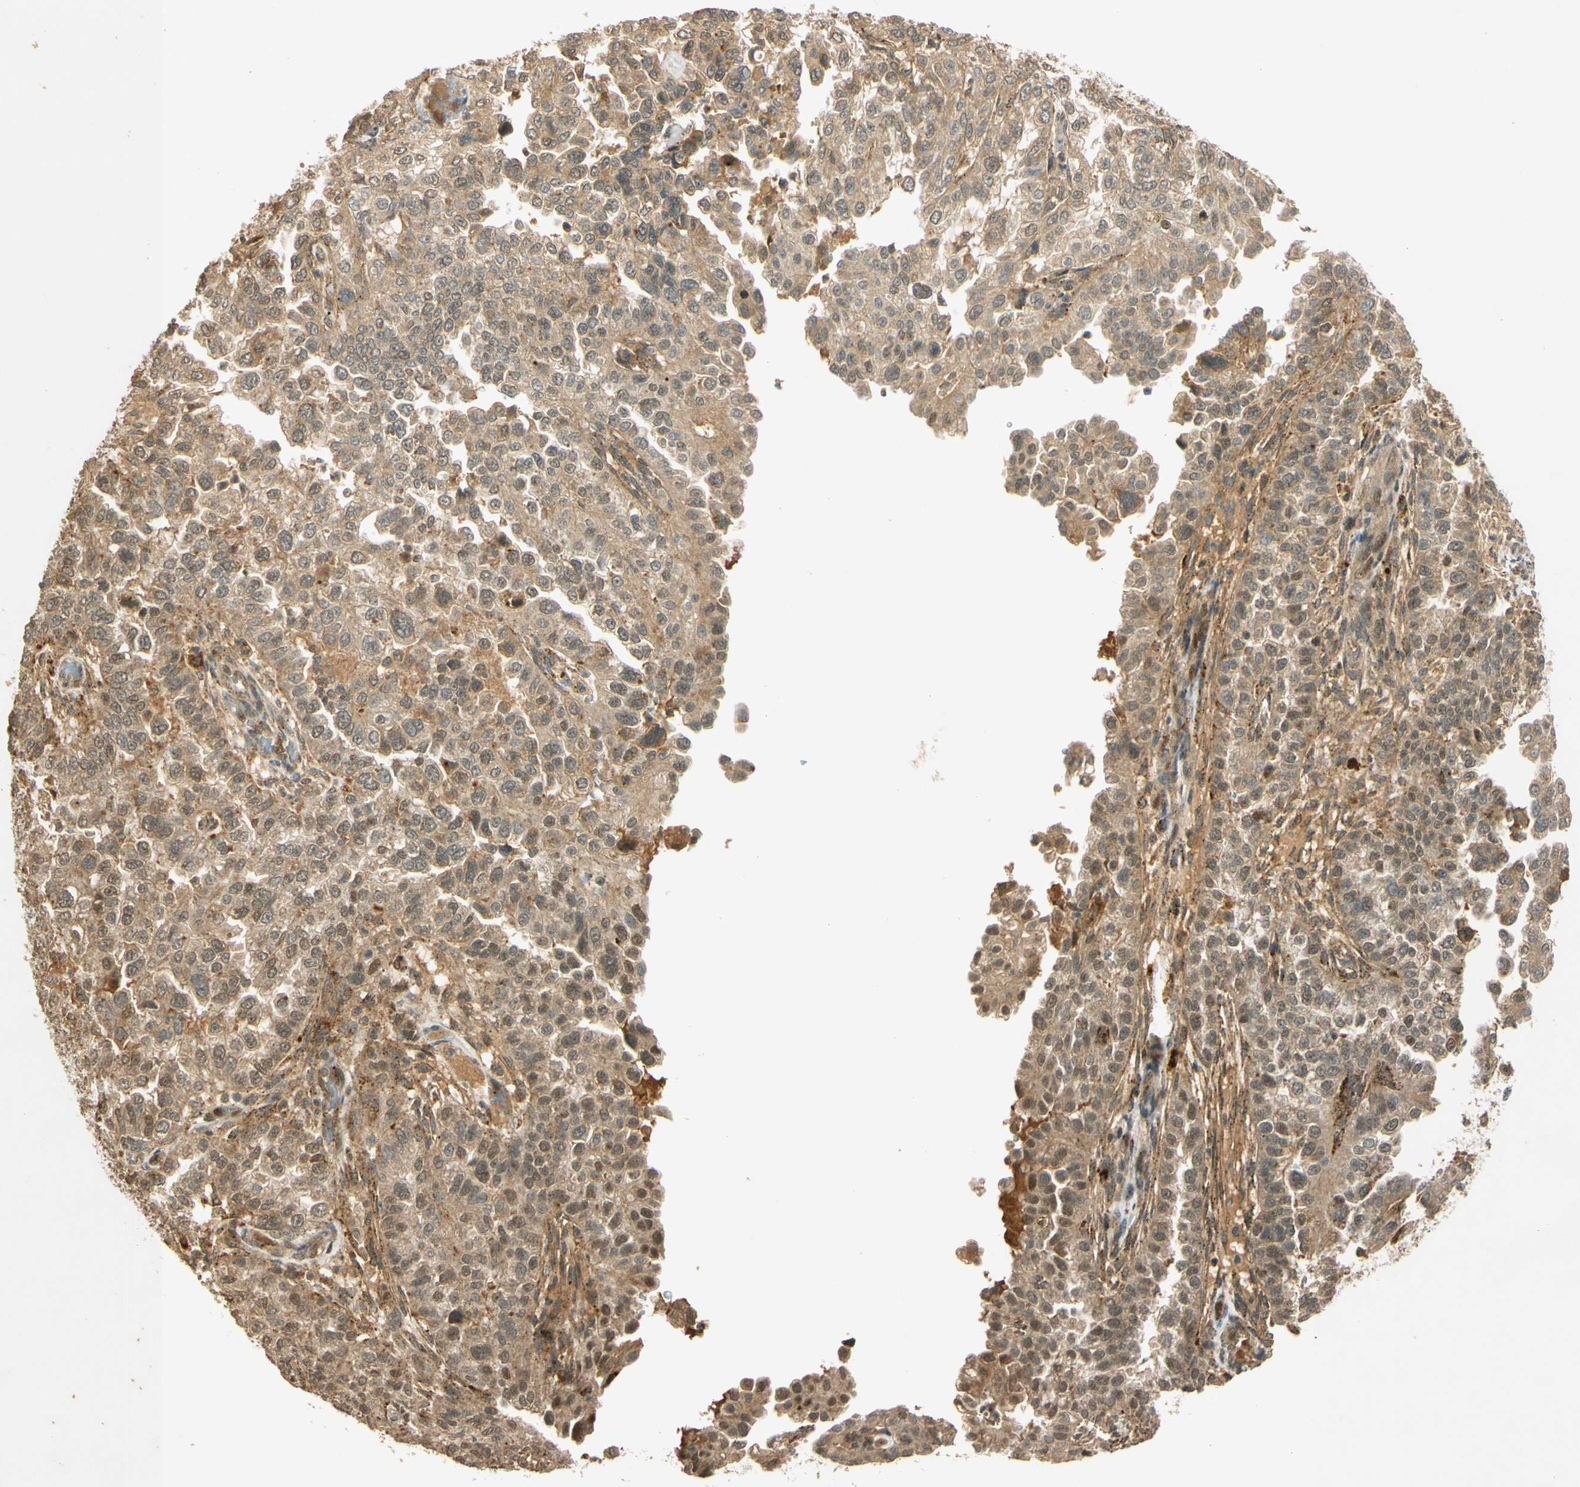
{"staining": {"intensity": "moderate", "quantity": ">75%", "location": "cytoplasmic/membranous,nuclear"}, "tissue": "endometrial cancer", "cell_type": "Tumor cells", "image_type": "cancer", "snomed": [{"axis": "morphology", "description": "Adenocarcinoma, NOS"}, {"axis": "topography", "description": "Endometrium"}], "caption": "DAB immunohistochemical staining of endometrial cancer (adenocarcinoma) shows moderate cytoplasmic/membranous and nuclear protein staining in approximately >75% of tumor cells.", "gene": "GMEB2", "patient": {"sex": "female", "age": 85}}